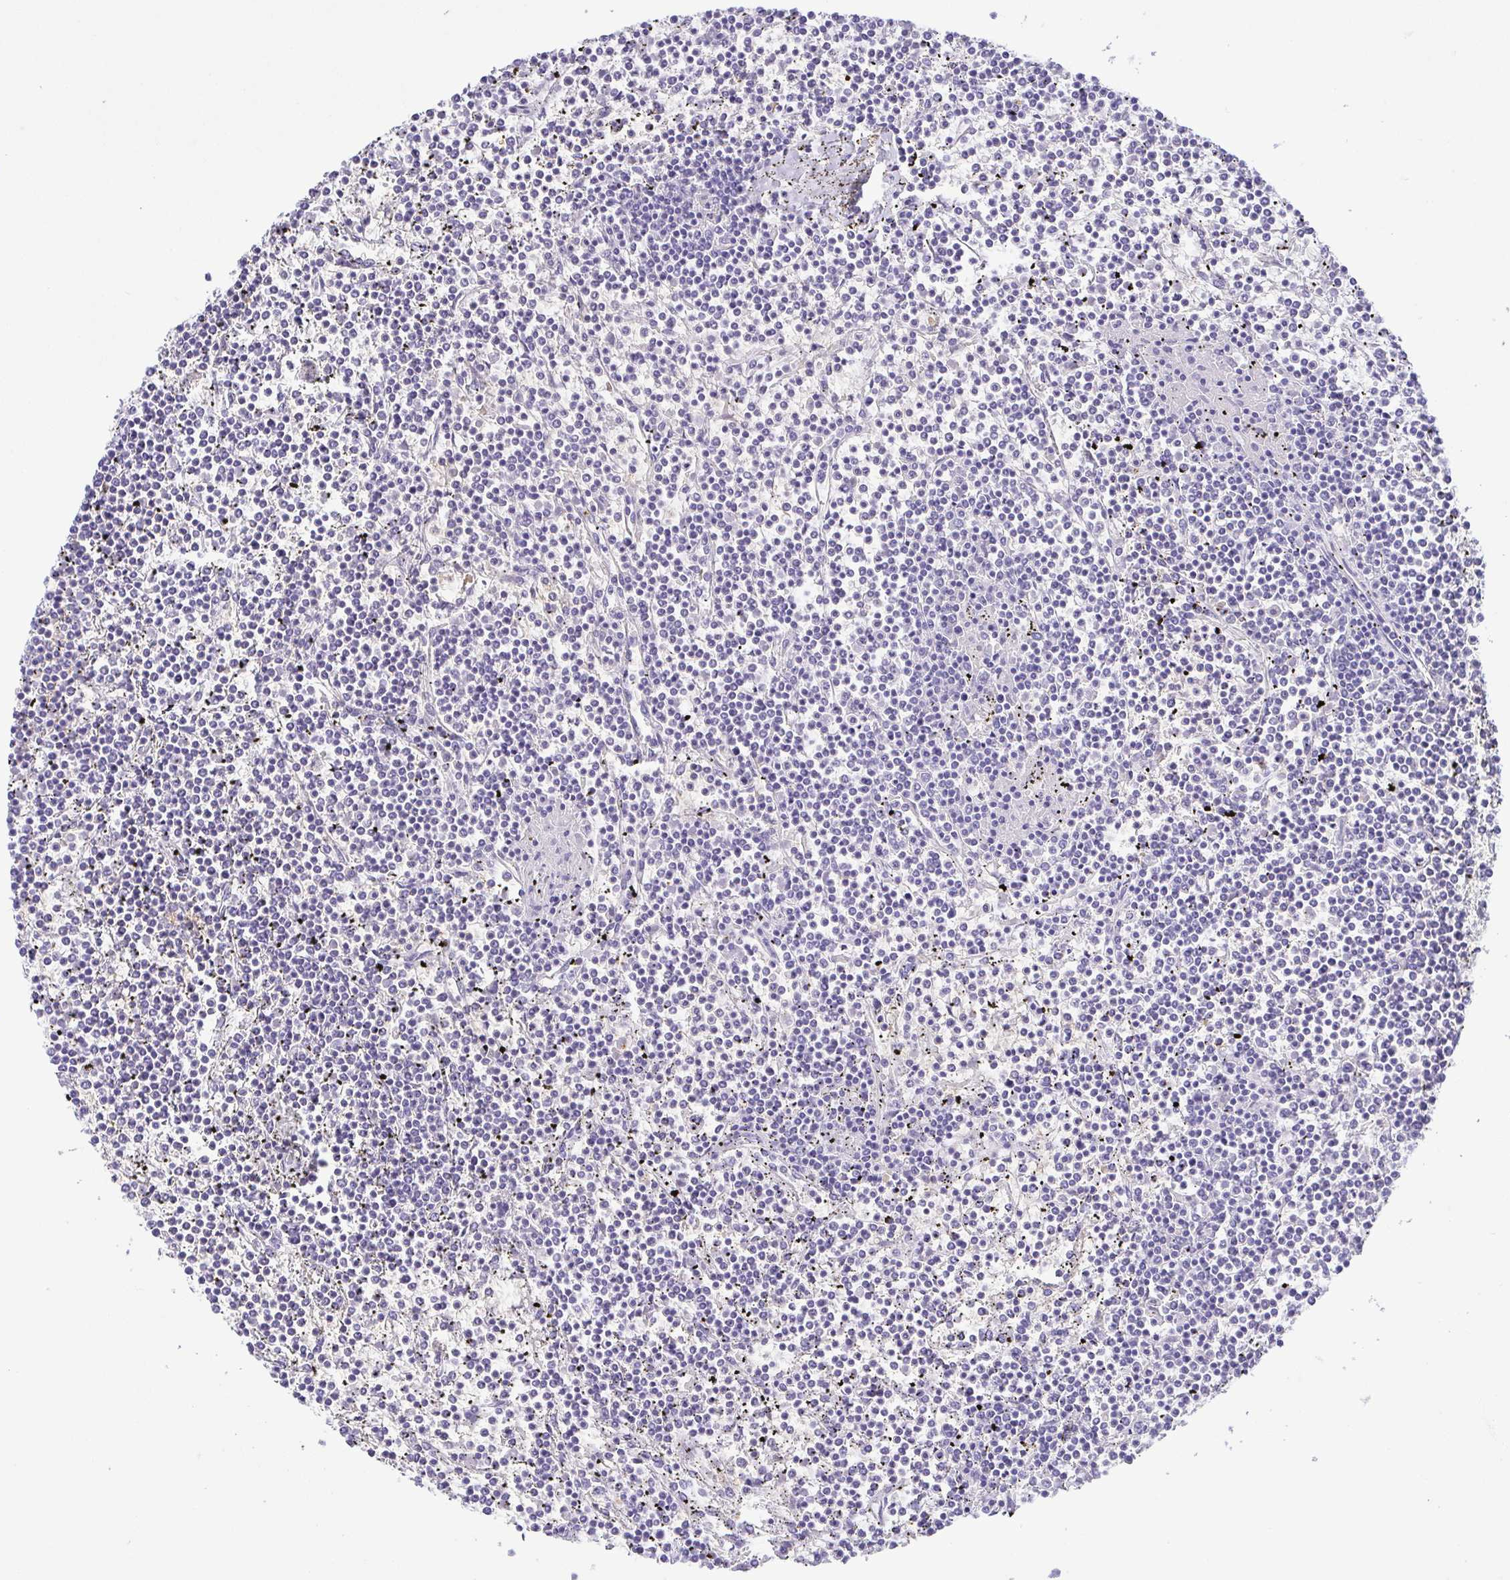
{"staining": {"intensity": "negative", "quantity": "none", "location": "none"}, "tissue": "lymphoma", "cell_type": "Tumor cells", "image_type": "cancer", "snomed": [{"axis": "morphology", "description": "Malignant lymphoma, non-Hodgkin's type, Low grade"}, {"axis": "topography", "description": "Spleen"}], "caption": "There is no significant positivity in tumor cells of lymphoma. The staining was performed using DAB to visualize the protein expression in brown, while the nuclei were stained in blue with hematoxylin (Magnification: 20x).", "gene": "EPB42", "patient": {"sex": "female", "age": 19}}